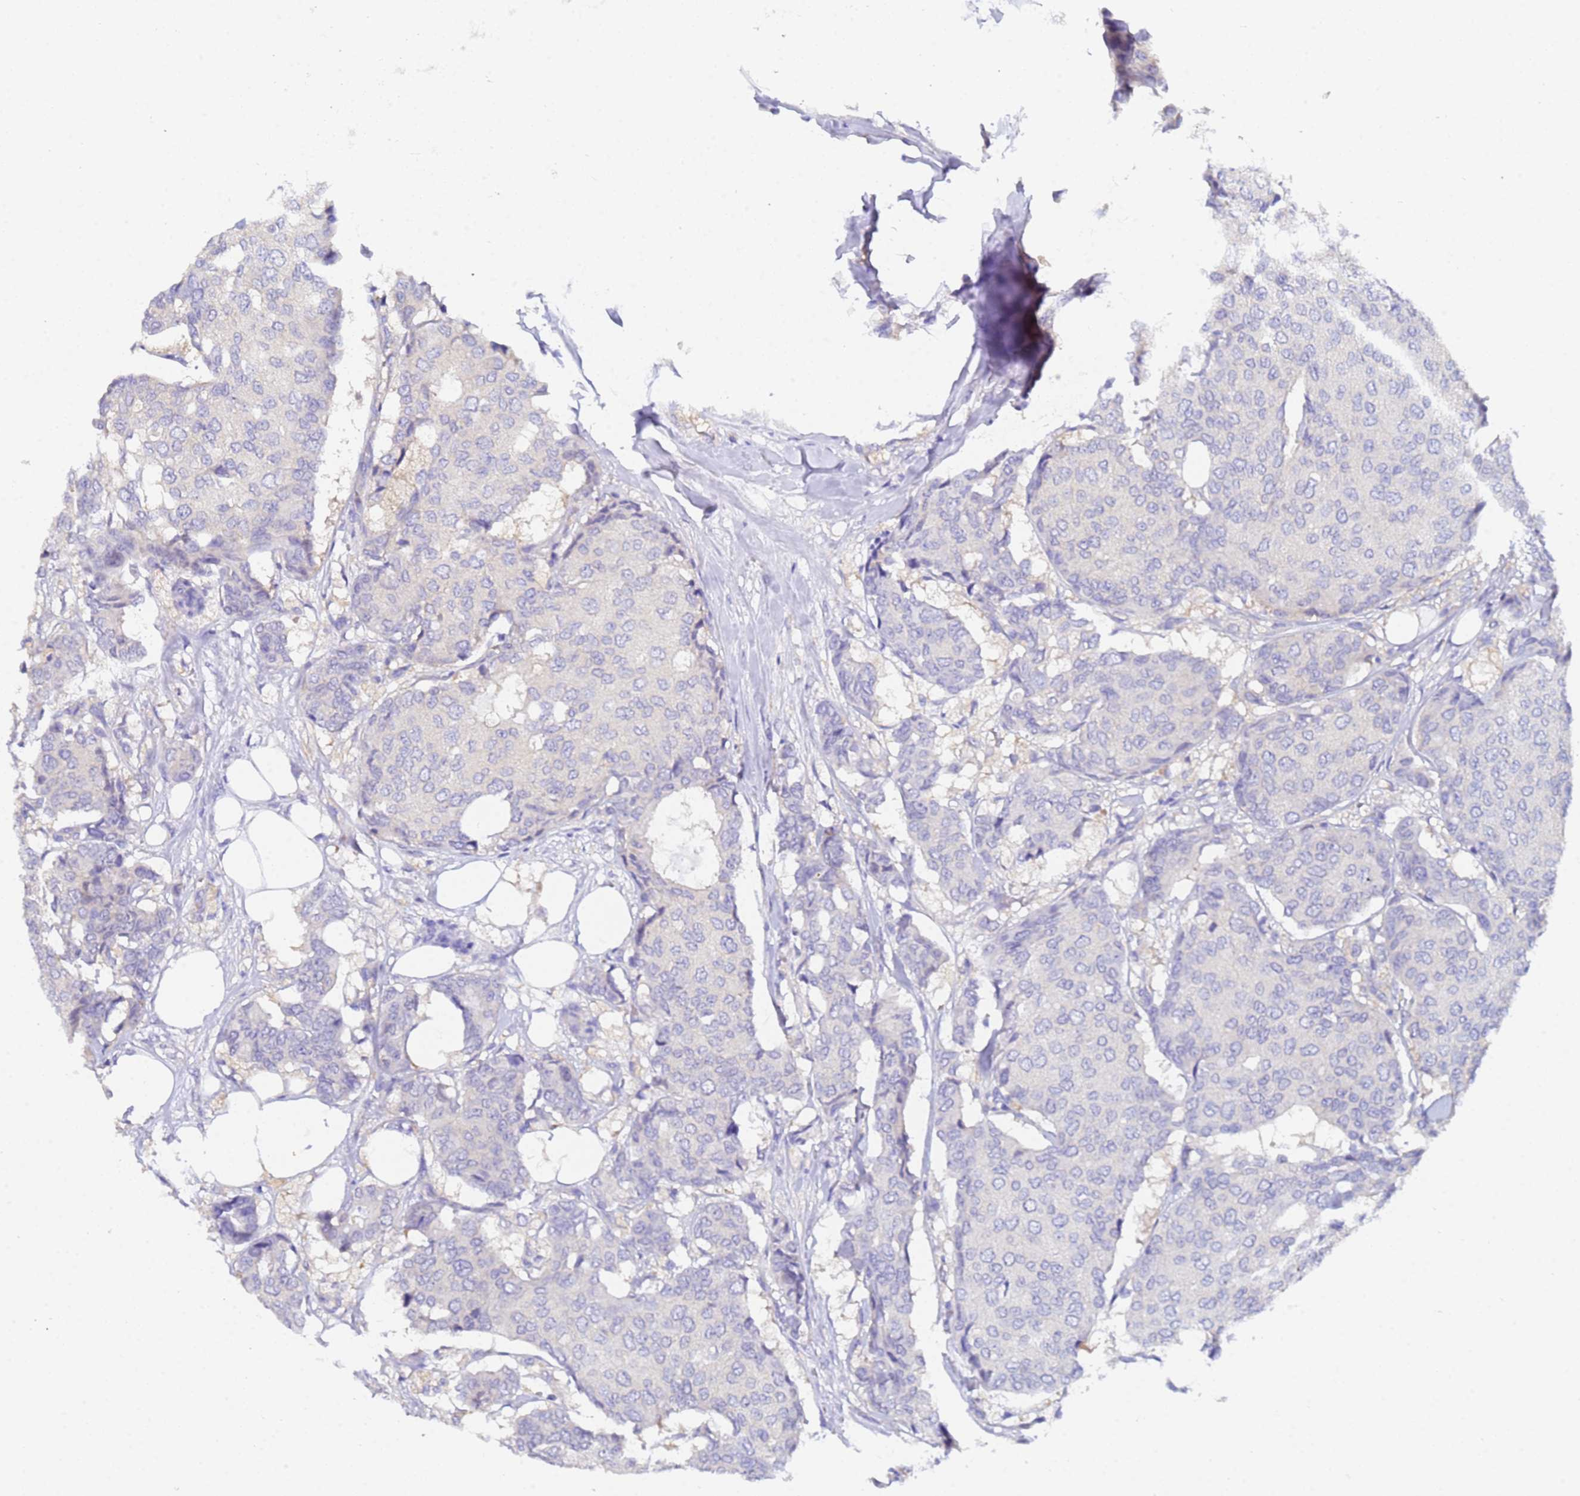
{"staining": {"intensity": "negative", "quantity": "none", "location": "none"}, "tissue": "breast cancer", "cell_type": "Tumor cells", "image_type": "cancer", "snomed": [{"axis": "morphology", "description": "Duct carcinoma"}, {"axis": "topography", "description": "Breast"}], "caption": "IHC of human breast cancer reveals no expression in tumor cells.", "gene": "UBE2O", "patient": {"sex": "female", "age": 75}}